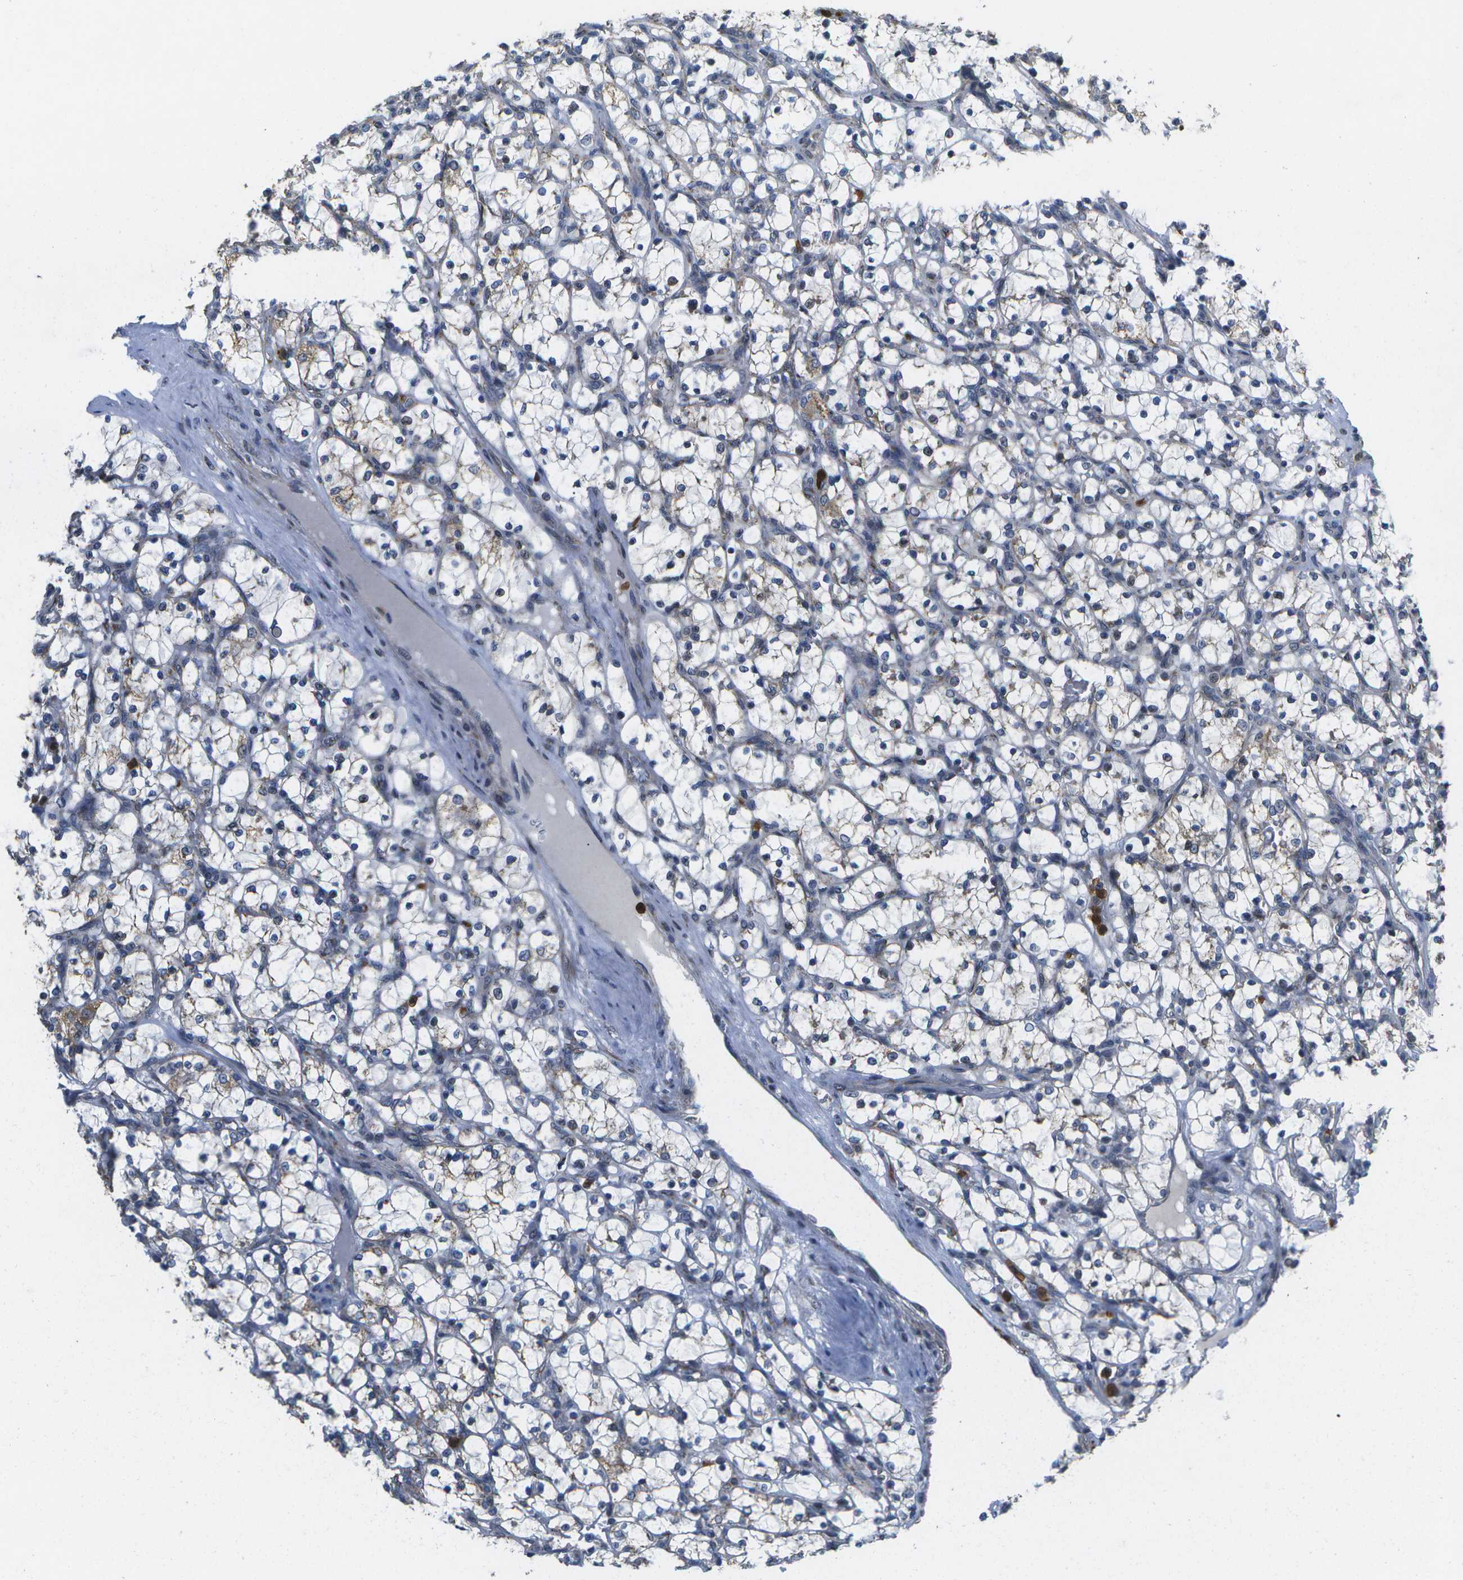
{"staining": {"intensity": "weak", "quantity": "<25%", "location": "cytoplasmic/membranous"}, "tissue": "renal cancer", "cell_type": "Tumor cells", "image_type": "cancer", "snomed": [{"axis": "morphology", "description": "Adenocarcinoma, NOS"}, {"axis": "topography", "description": "Kidney"}], "caption": "DAB immunohistochemical staining of human renal cancer (adenocarcinoma) shows no significant expression in tumor cells. (DAB immunohistochemistry (IHC) visualized using brightfield microscopy, high magnification).", "gene": "GALNT15", "patient": {"sex": "female", "age": 69}}